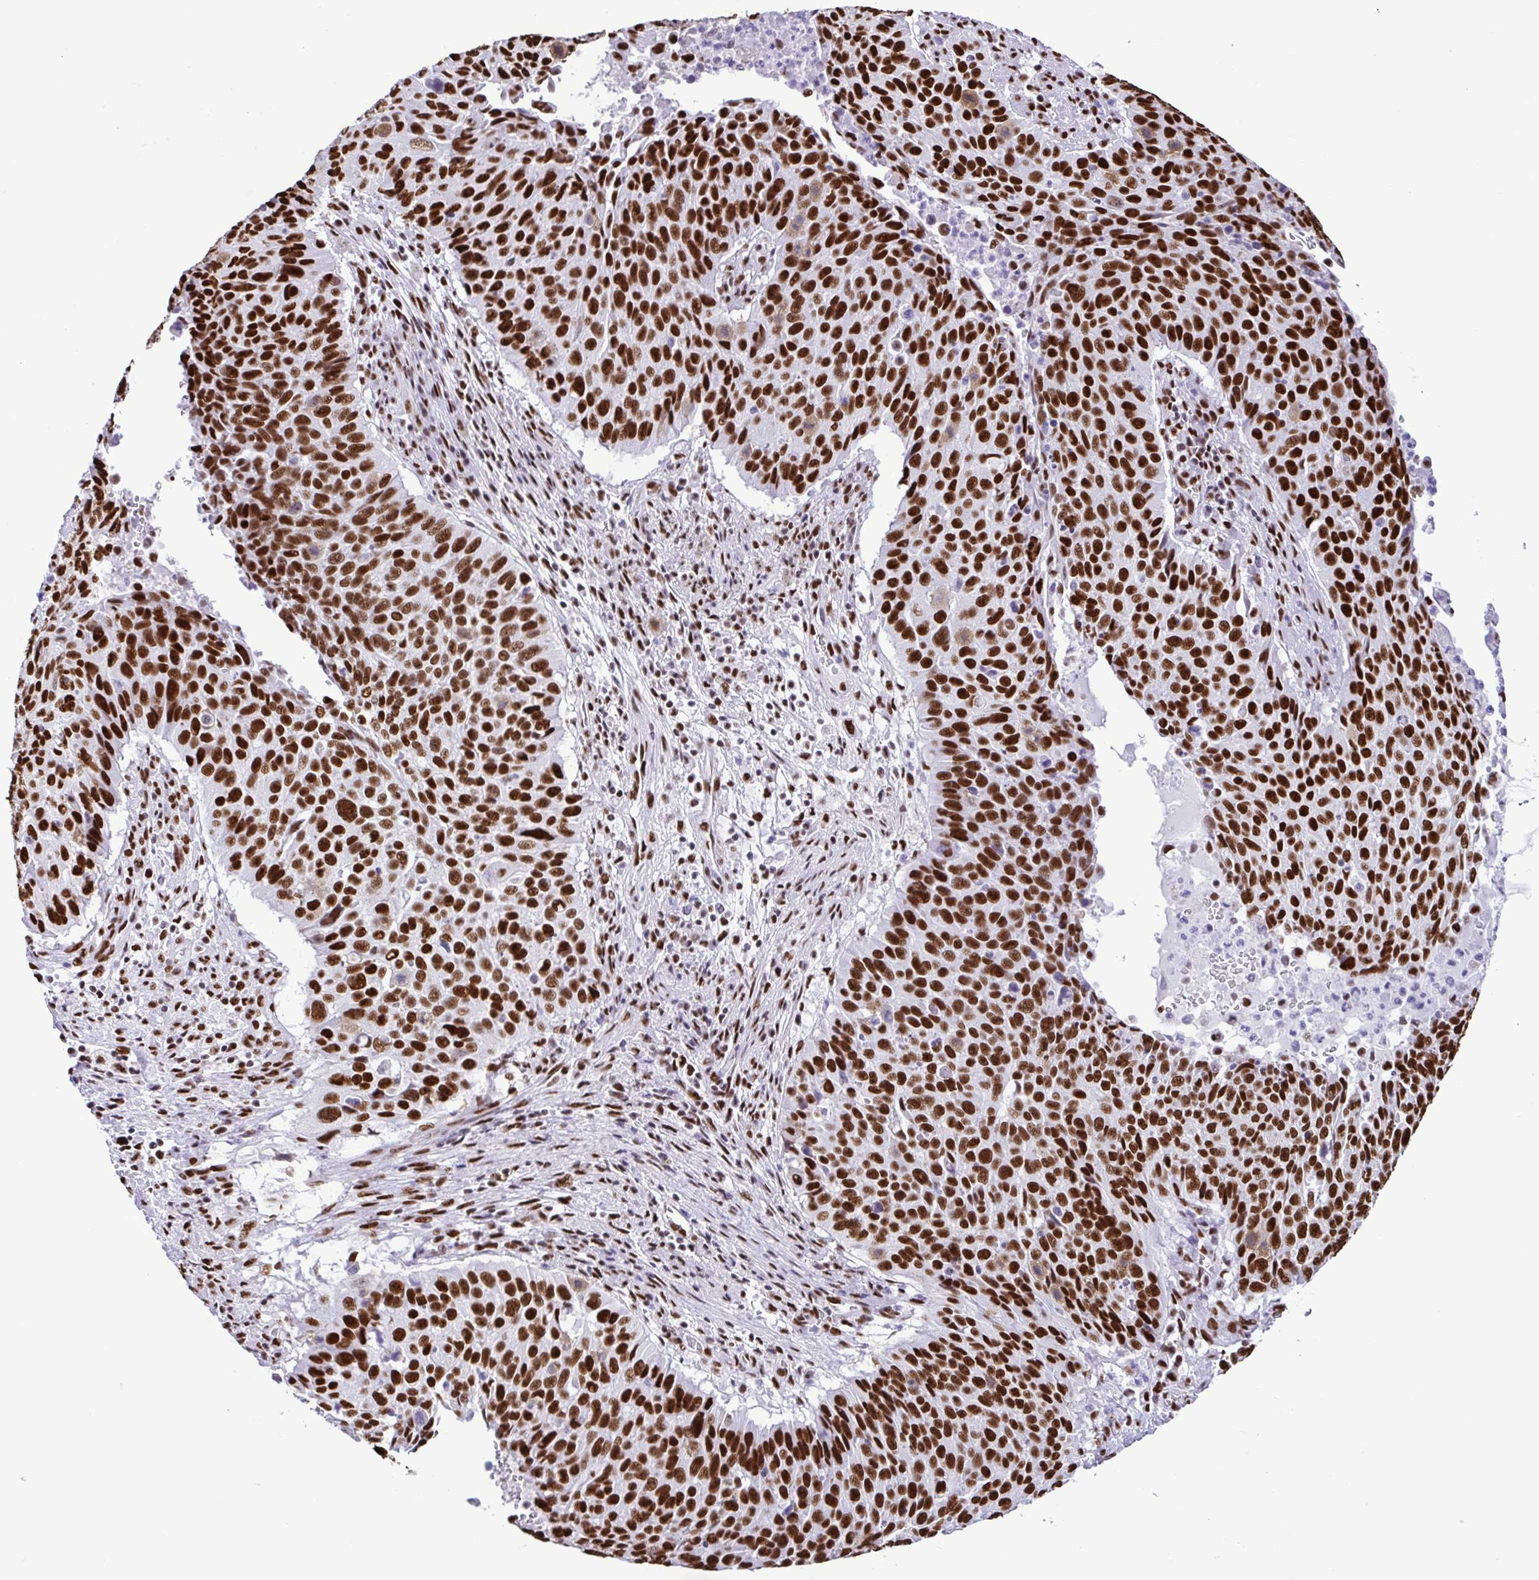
{"staining": {"intensity": "strong", "quantity": ">75%", "location": "nuclear"}, "tissue": "lung cancer", "cell_type": "Tumor cells", "image_type": "cancer", "snomed": [{"axis": "morphology", "description": "Normal tissue, NOS"}, {"axis": "morphology", "description": "Squamous cell carcinoma, NOS"}, {"axis": "topography", "description": "Bronchus"}, {"axis": "topography", "description": "Lung"}], "caption": "Human lung squamous cell carcinoma stained for a protein (brown) exhibits strong nuclear positive expression in approximately >75% of tumor cells.", "gene": "TRIM28", "patient": {"sex": "male", "age": 64}}